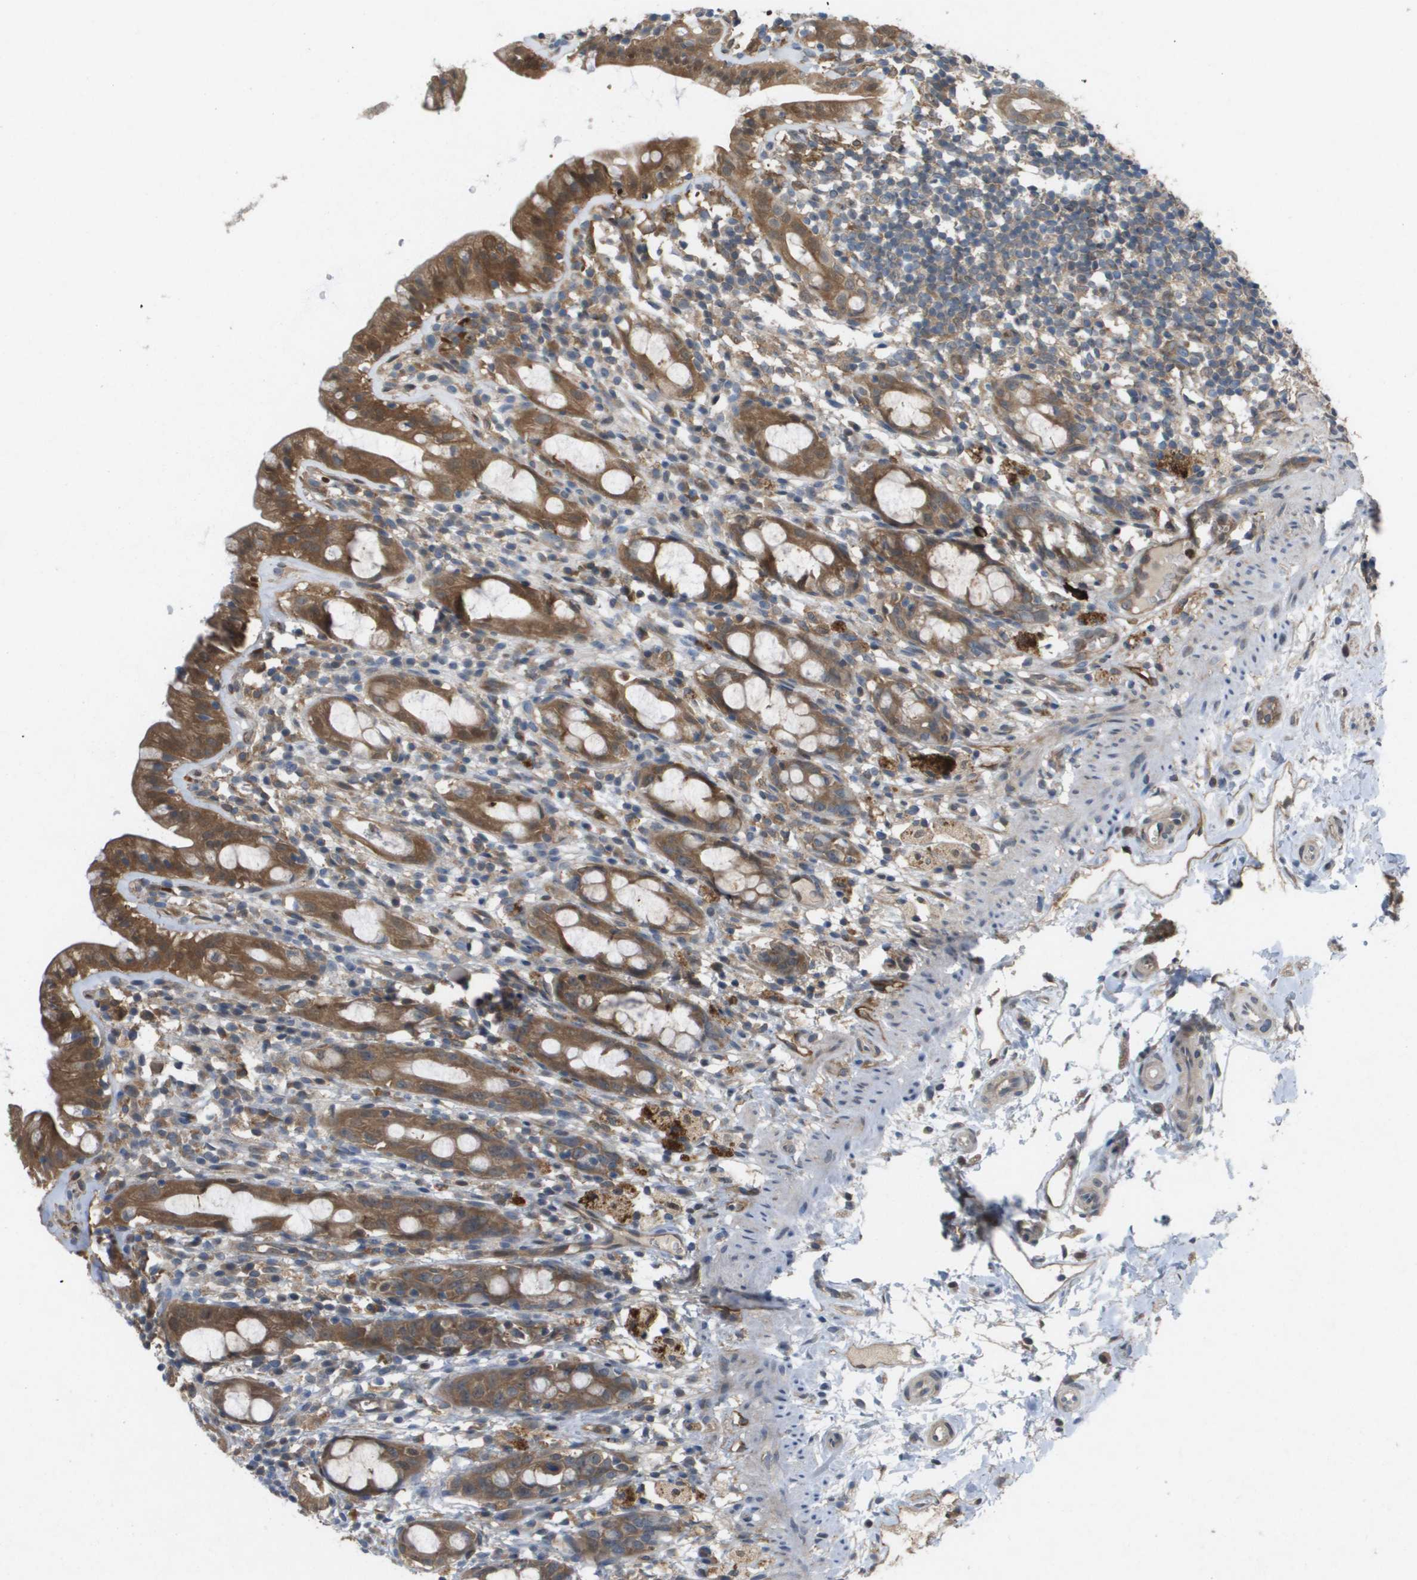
{"staining": {"intensity": "strong", "quantity": ">75%", "location": "cytoplasmic/membranous"}, "tissue": "rectum", "cell_type": "Glandular cells", "image_type": "normal", "snomed": [{"axis": "morphology", "description": "Normal tissue, NOS"}, {"axis": "topography", "description": "Rectum"}], "caption": "IHC of unremarkable rectum displays high levels of strong cytoplasmic/membranous positivity in approximately >75% of glandular cells.", "gene": "PALD1", "patient": {"sex": "male", "age": 44}}